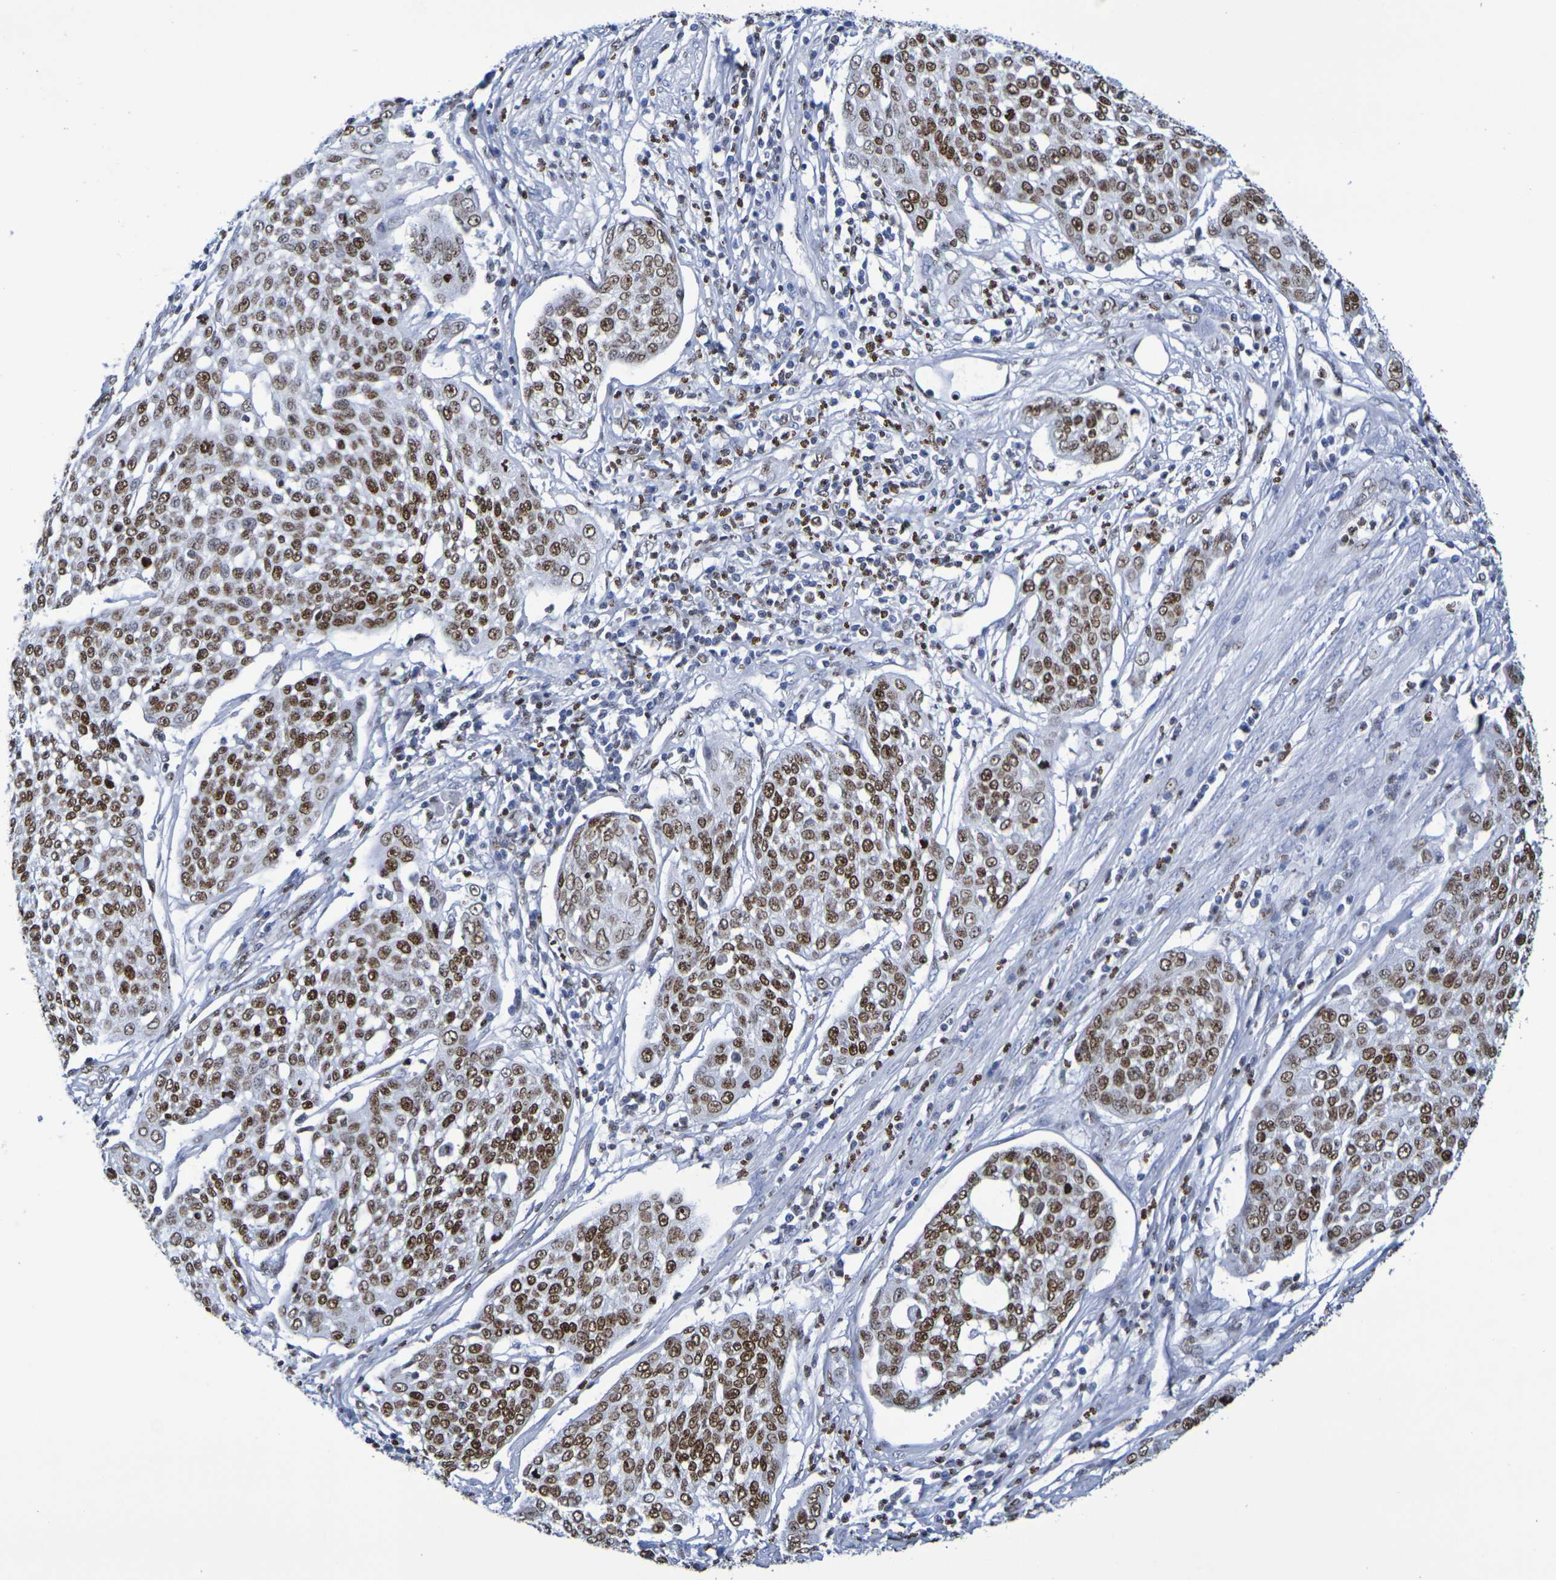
{"staining": {"intensity": "moderate", "quantity": ">75%", "location": "nuclear"}, "tissue": "cervical cancer", "cell_type": "Tumor cells", "image_type": "cancer", "snomed": [{"axis": "morphology", "description": "Squamous cell carcinoma, NOS"}, {"axis": "topography", "description": "Cervix"}], "caption": "IHC of cervical cancer (squamous cell carcinoma) demonstrates medium levels of moderate nuclear staining in approximately >75% of tumor cells.", "gene": "H1-5", "patient": {"sex": "female", "age": 34}}